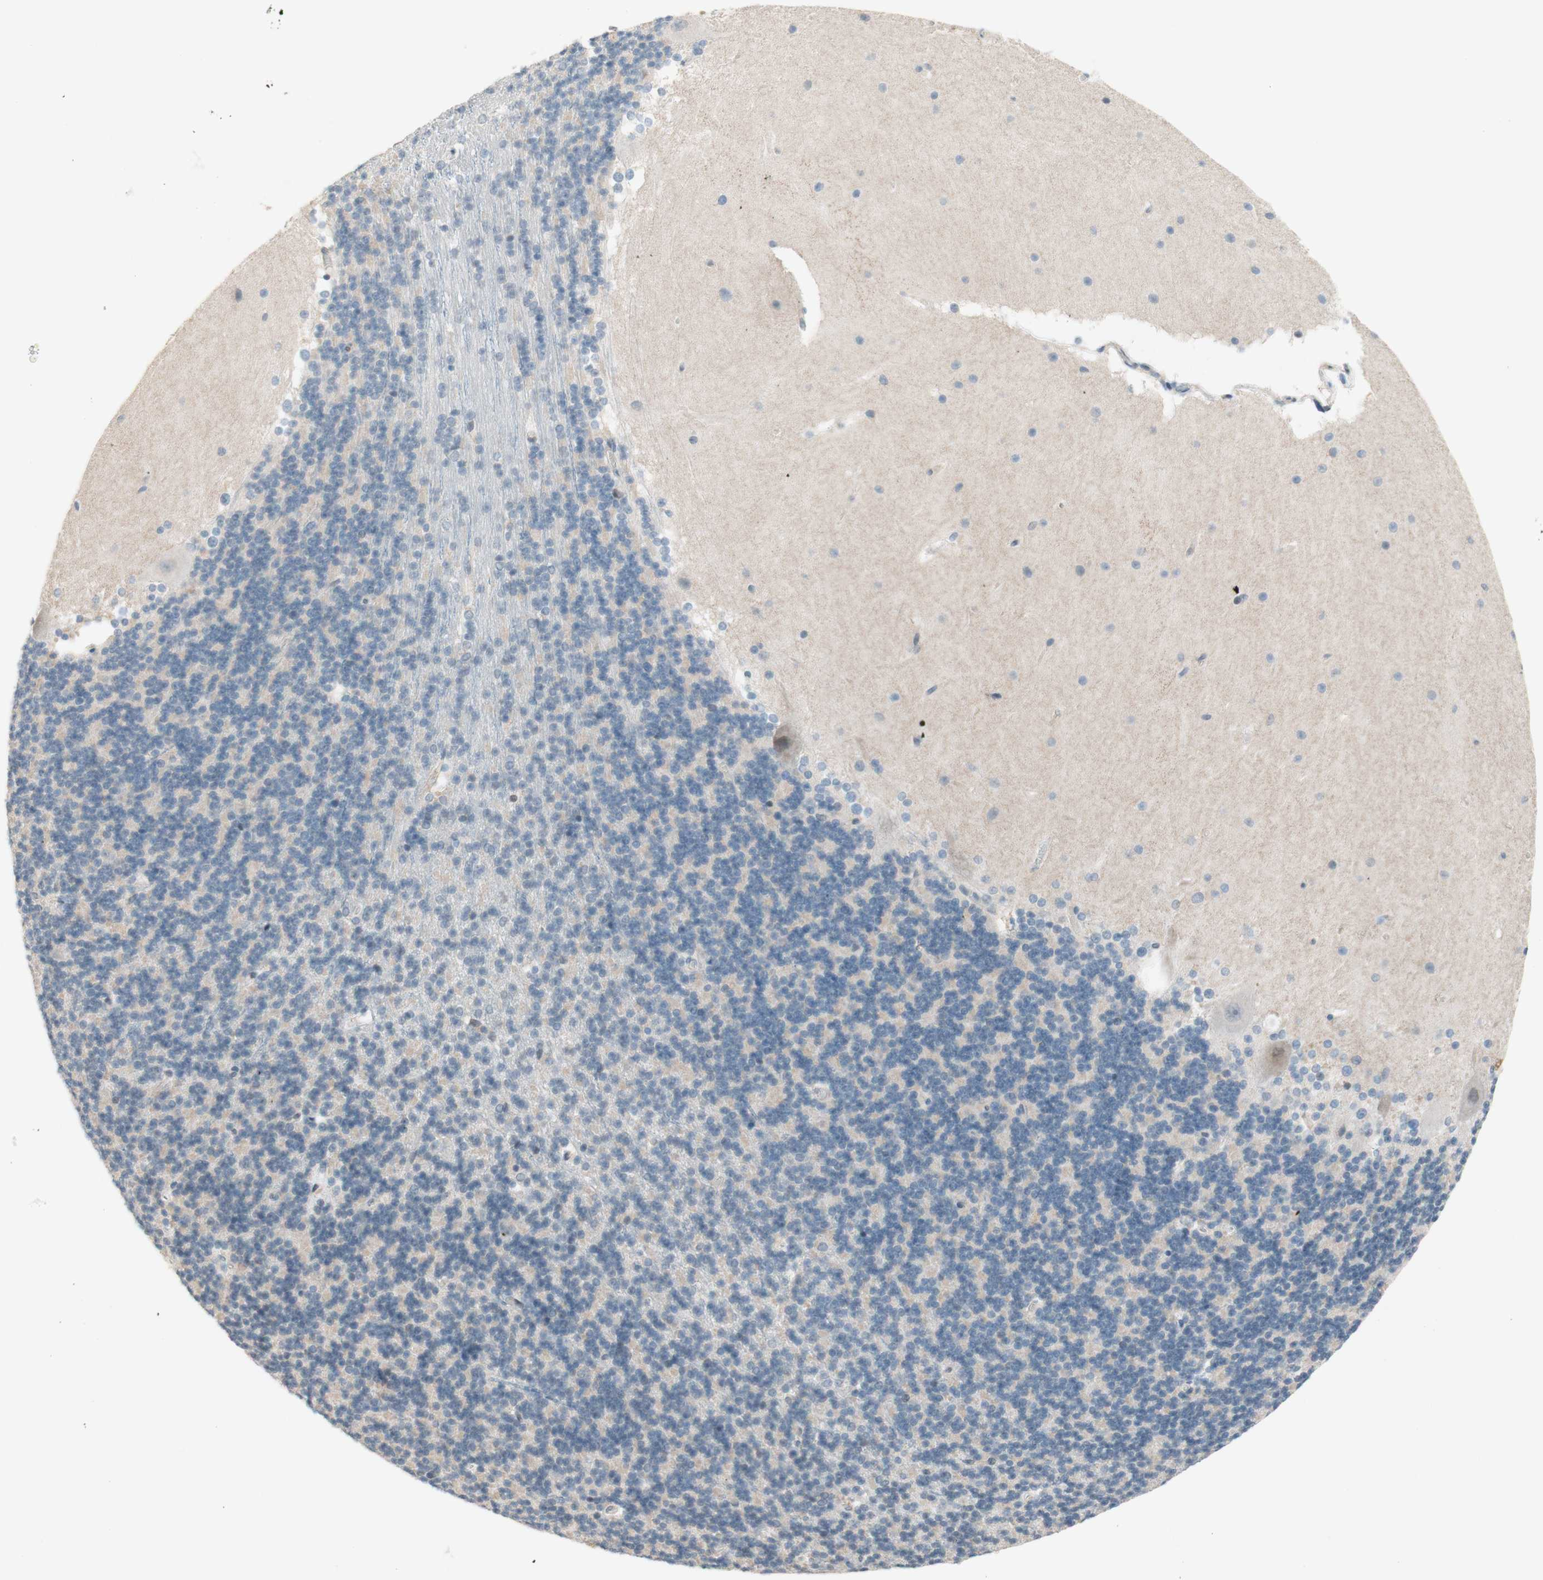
{"staining": {"intensity": "negative", "quantity": "none", "location": "none"}, "tissue": "cerebellum", "cell_type": "Cells in granular layer", "image_type": "normal", "snomed": [{"axis": "morphology", "description": "Normal tissue, NOS"}, {"axis": "topography", "description": "Cerebellum"}], "caption": "Normal cerebellum was stained to show a protein in brown. There is no significant staining in cells in granular layer.", "gene": "JPH1", "patient": {"sex": "female", "age": 19}}